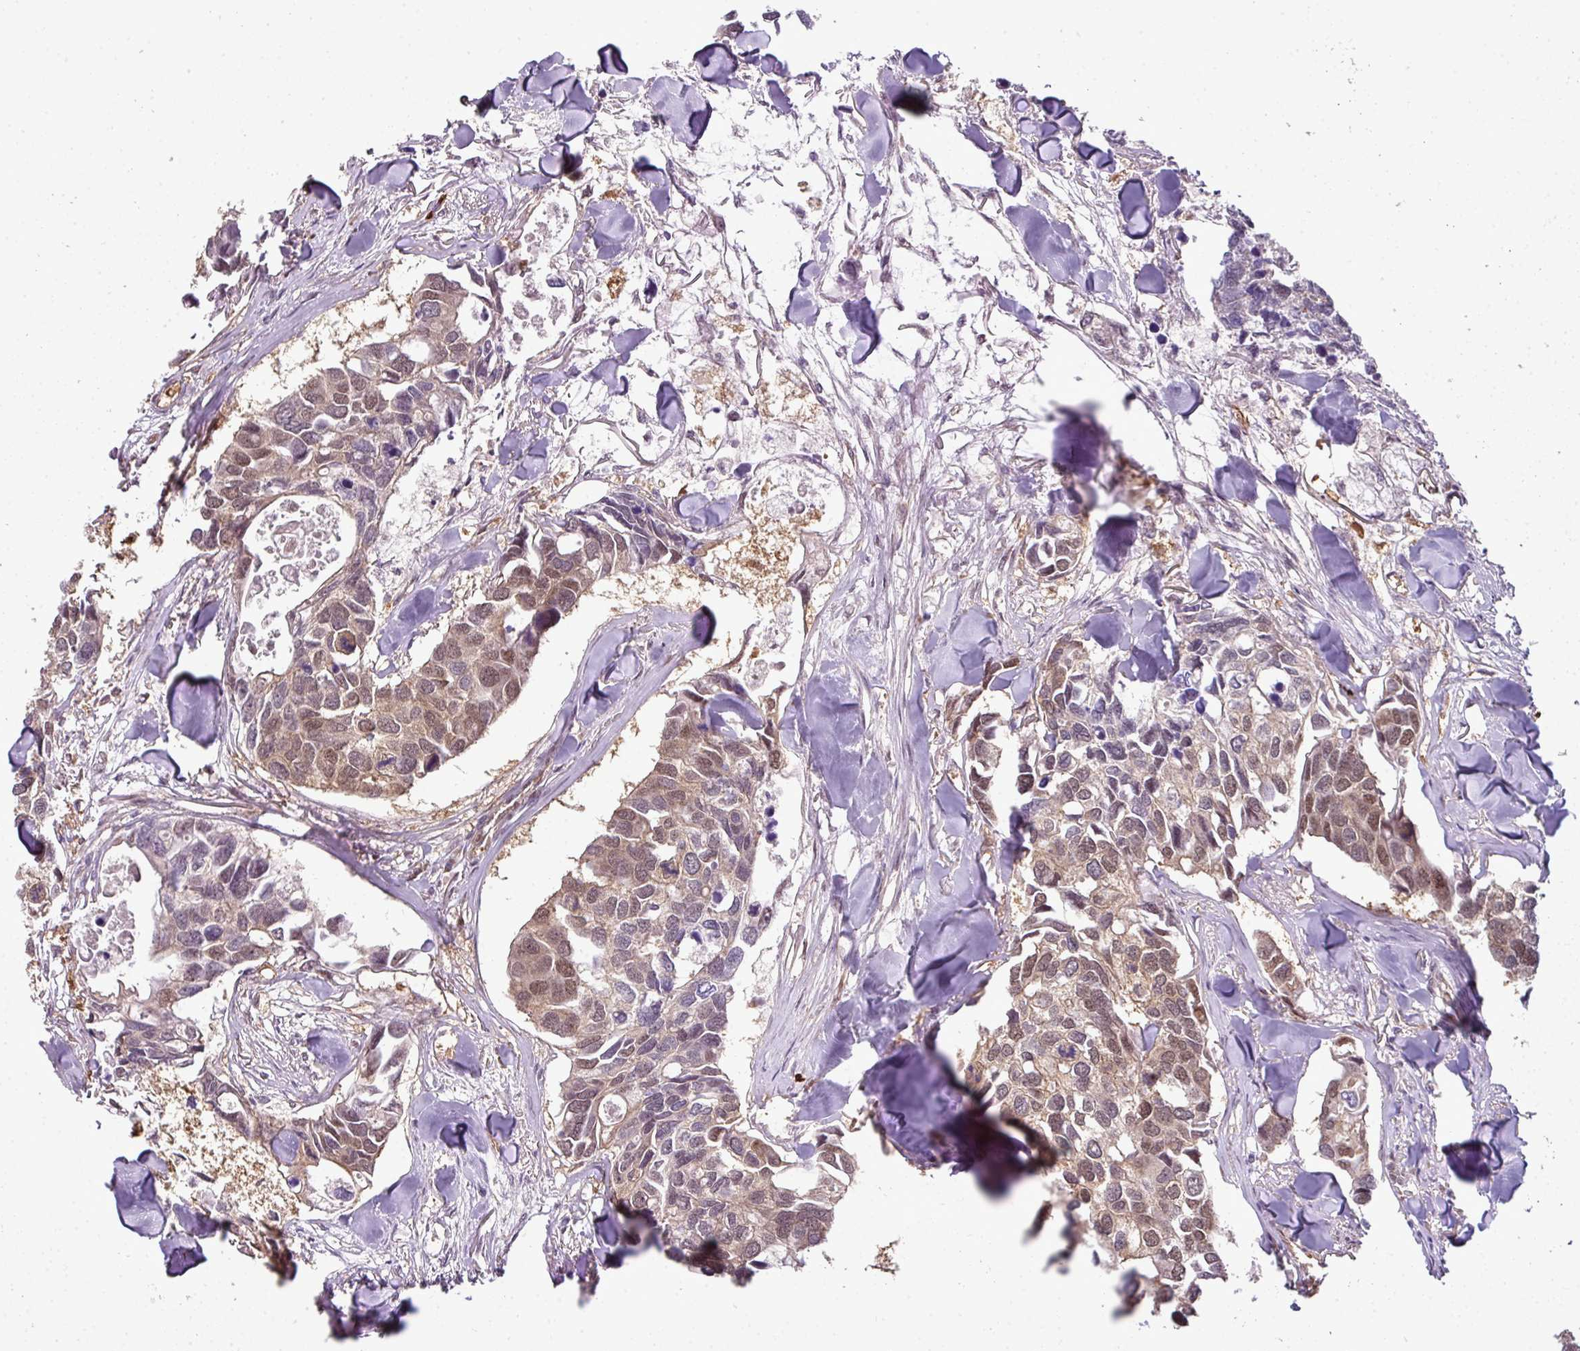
{"staining": {"intensity": "weak", "quantity": ">75%", "location": "cytoplasmic/membranous,nuclear"}, "tissue": "breast cancer", "cell_type": "Tumor cells", "image_type": "cancer", "snomed": [{"axis": "morphology", "description": "Duct carcinoma"}, {"axis": "topography", "description": "Breast"}], "caption": "A brown stain labels weak cytoplasmic/membranous and nuclear expression of a protein in human infiltrating ductal carcinoma (breast) tumor cells.", "gene": "RBM4B", "patient": {"sex": "female", "age": 83}}